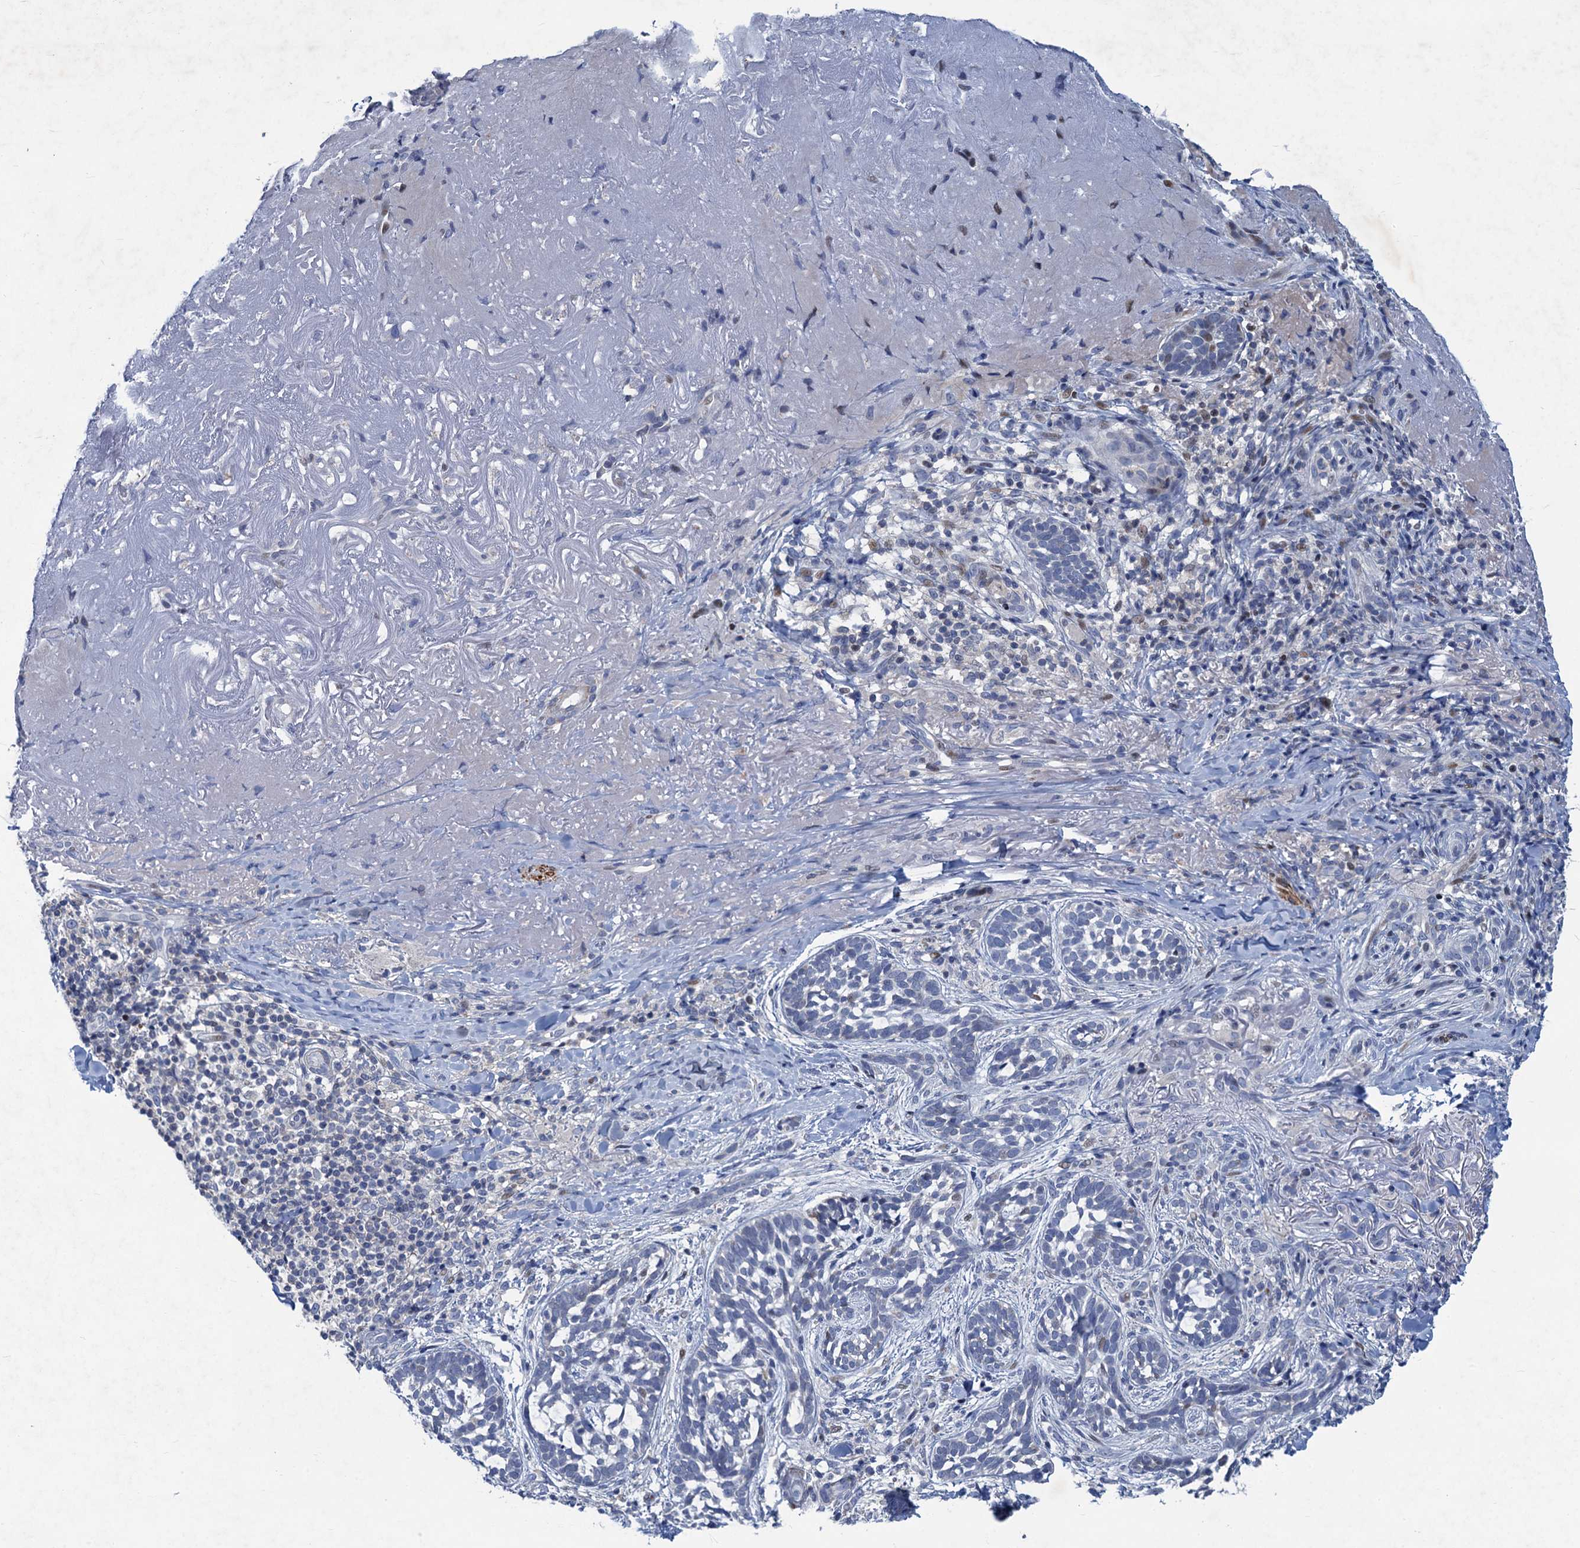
{"staining": {"intensity": "negative", "quantity": "none", "location": "none"}, "tissue": "skin cancer", "cell_type": "Tumor cells", "image_type": "cancer", "snomed": [{"axis": "morphology", "description": "Basal cell carcinoma"}, {"axis": "topography", "description": "Skin"}], "caption": "A histopathology image of human skin basal cell carcinoma is negative for staining in tumor cells.", "gene": "ESYT3", "patient": {"sex": "male", "age": 71}}